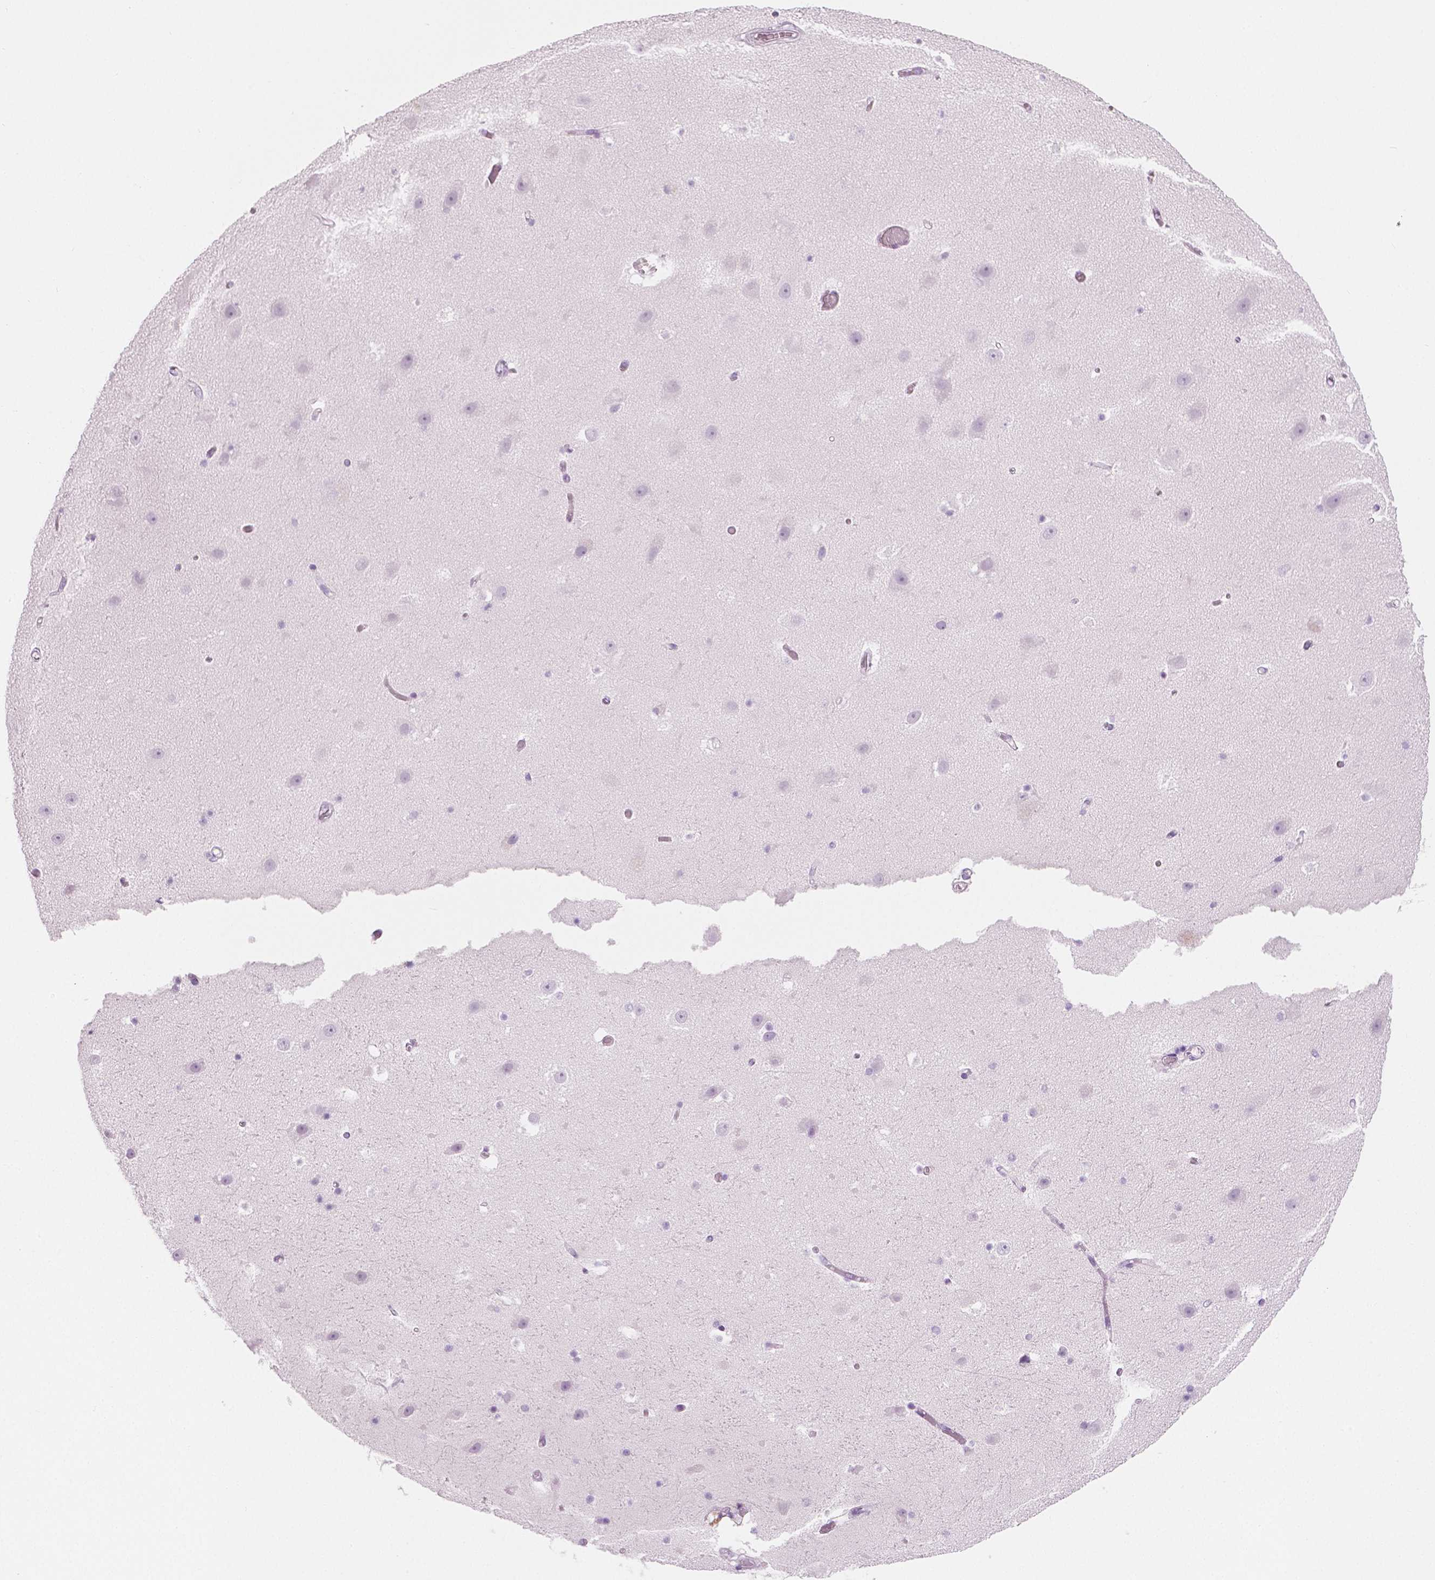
{"staining": {"intensity": "negative", "quantity": "none", "location": "none"}, "tissue": "hippocampus", "cell_type": "Glial cells", "image_type": "normal", "snomed": [{"axis": "morphology", "description": "Normal tissue, NOS"}, {"axis": "topography", "description": "Hippocampus"}], "caption": "The immunohistochemistry (IHC) micrograph has no significant staining in glial cells of hippocampus.", "gene": "PLIN4", "patient": {"sex": "male", "age": 26}}